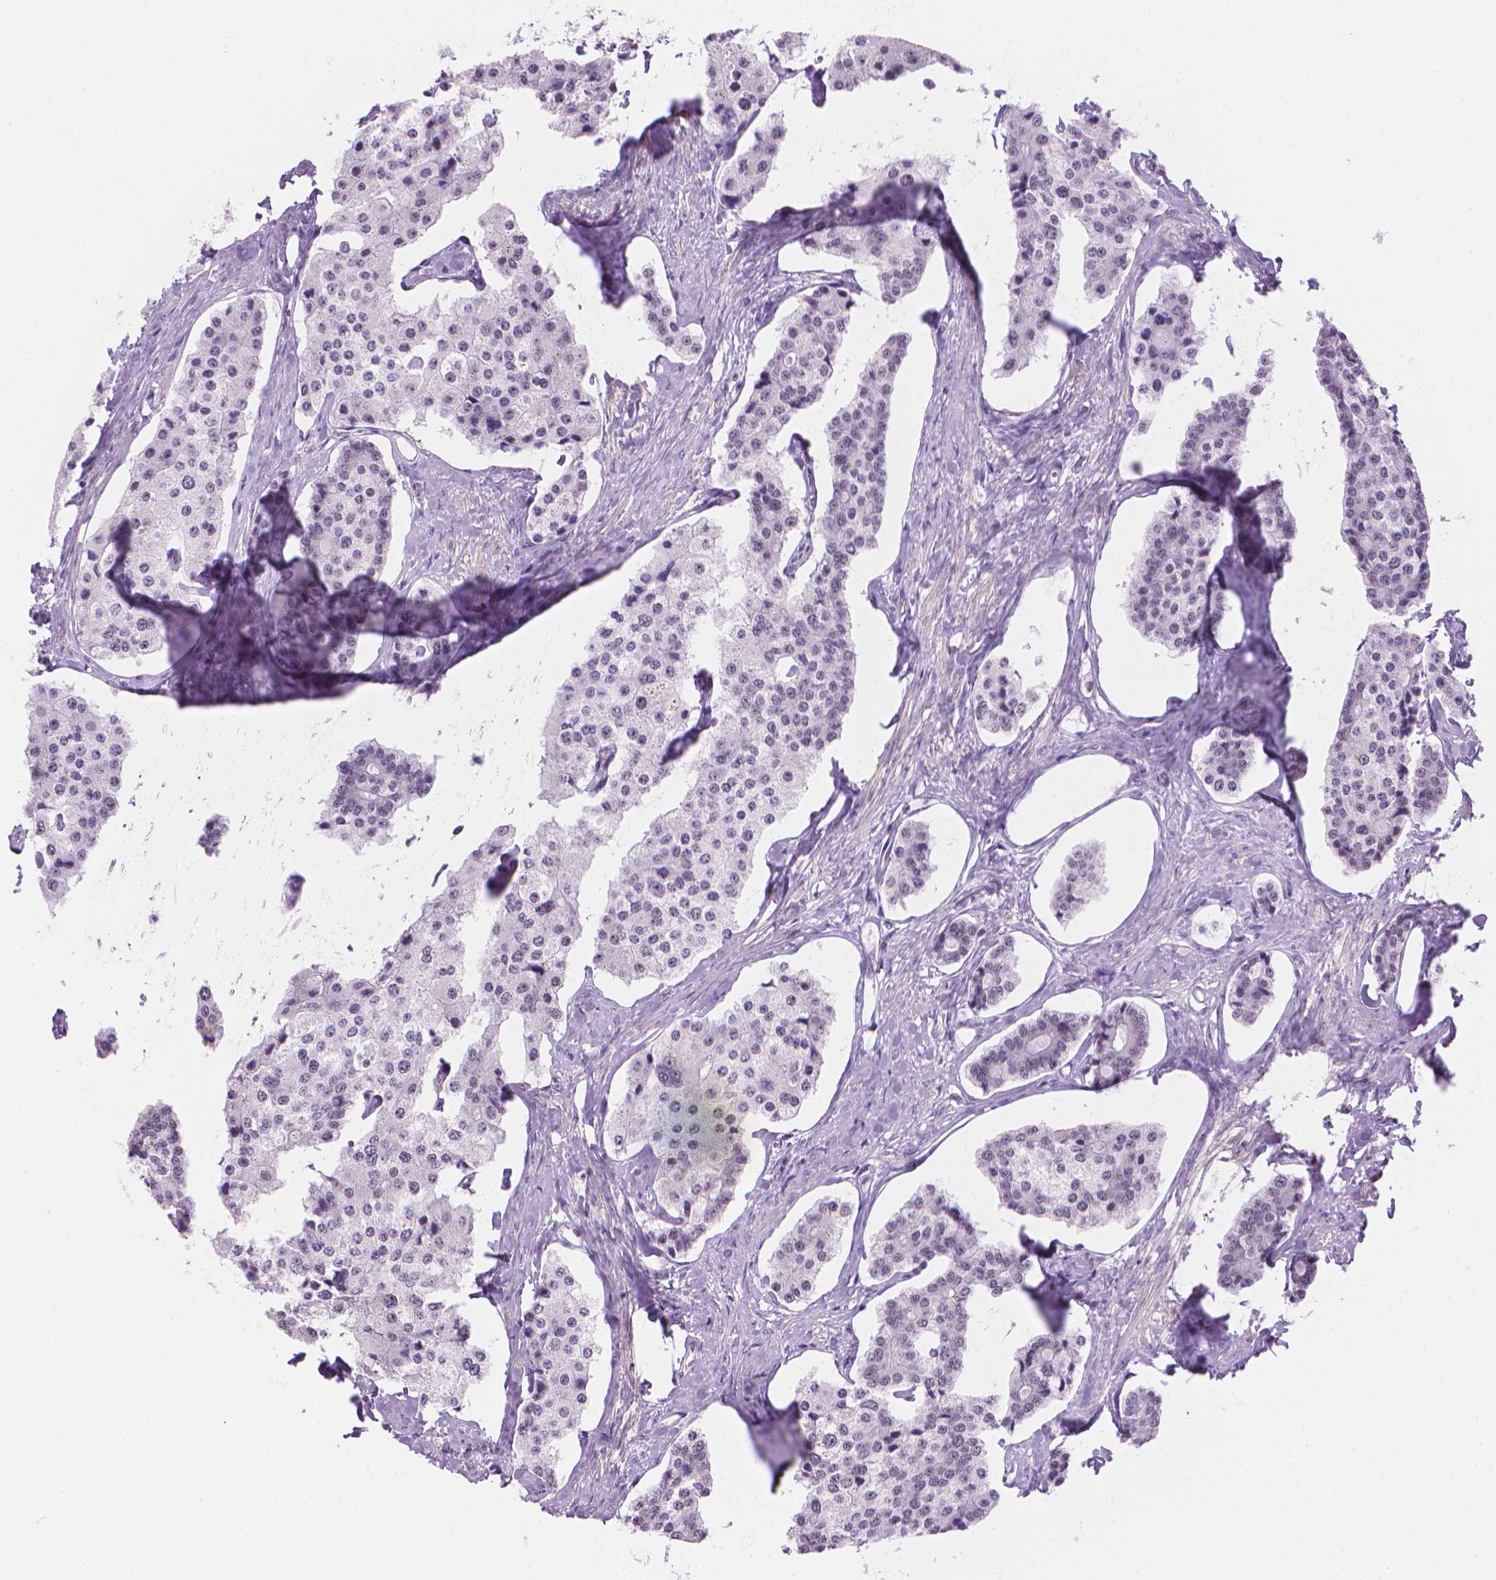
{"staining": {"intensity": "negative", "quantity": "none", "location": "none"}, "tissue": "carcinoid", "cell_type": "Tumor cells", "image_type": "cancer", "snomed": [{"axis": "morphology", "description": "Carcinoid, malignant, NOS"}, {"axis": "topography", "description": "Small intestine"}], "caption": "Tumor cells show no significant staining in carcinoid (malignant).", "gene": "UBN1", "patient": {"sex": "female", "age": 65}}